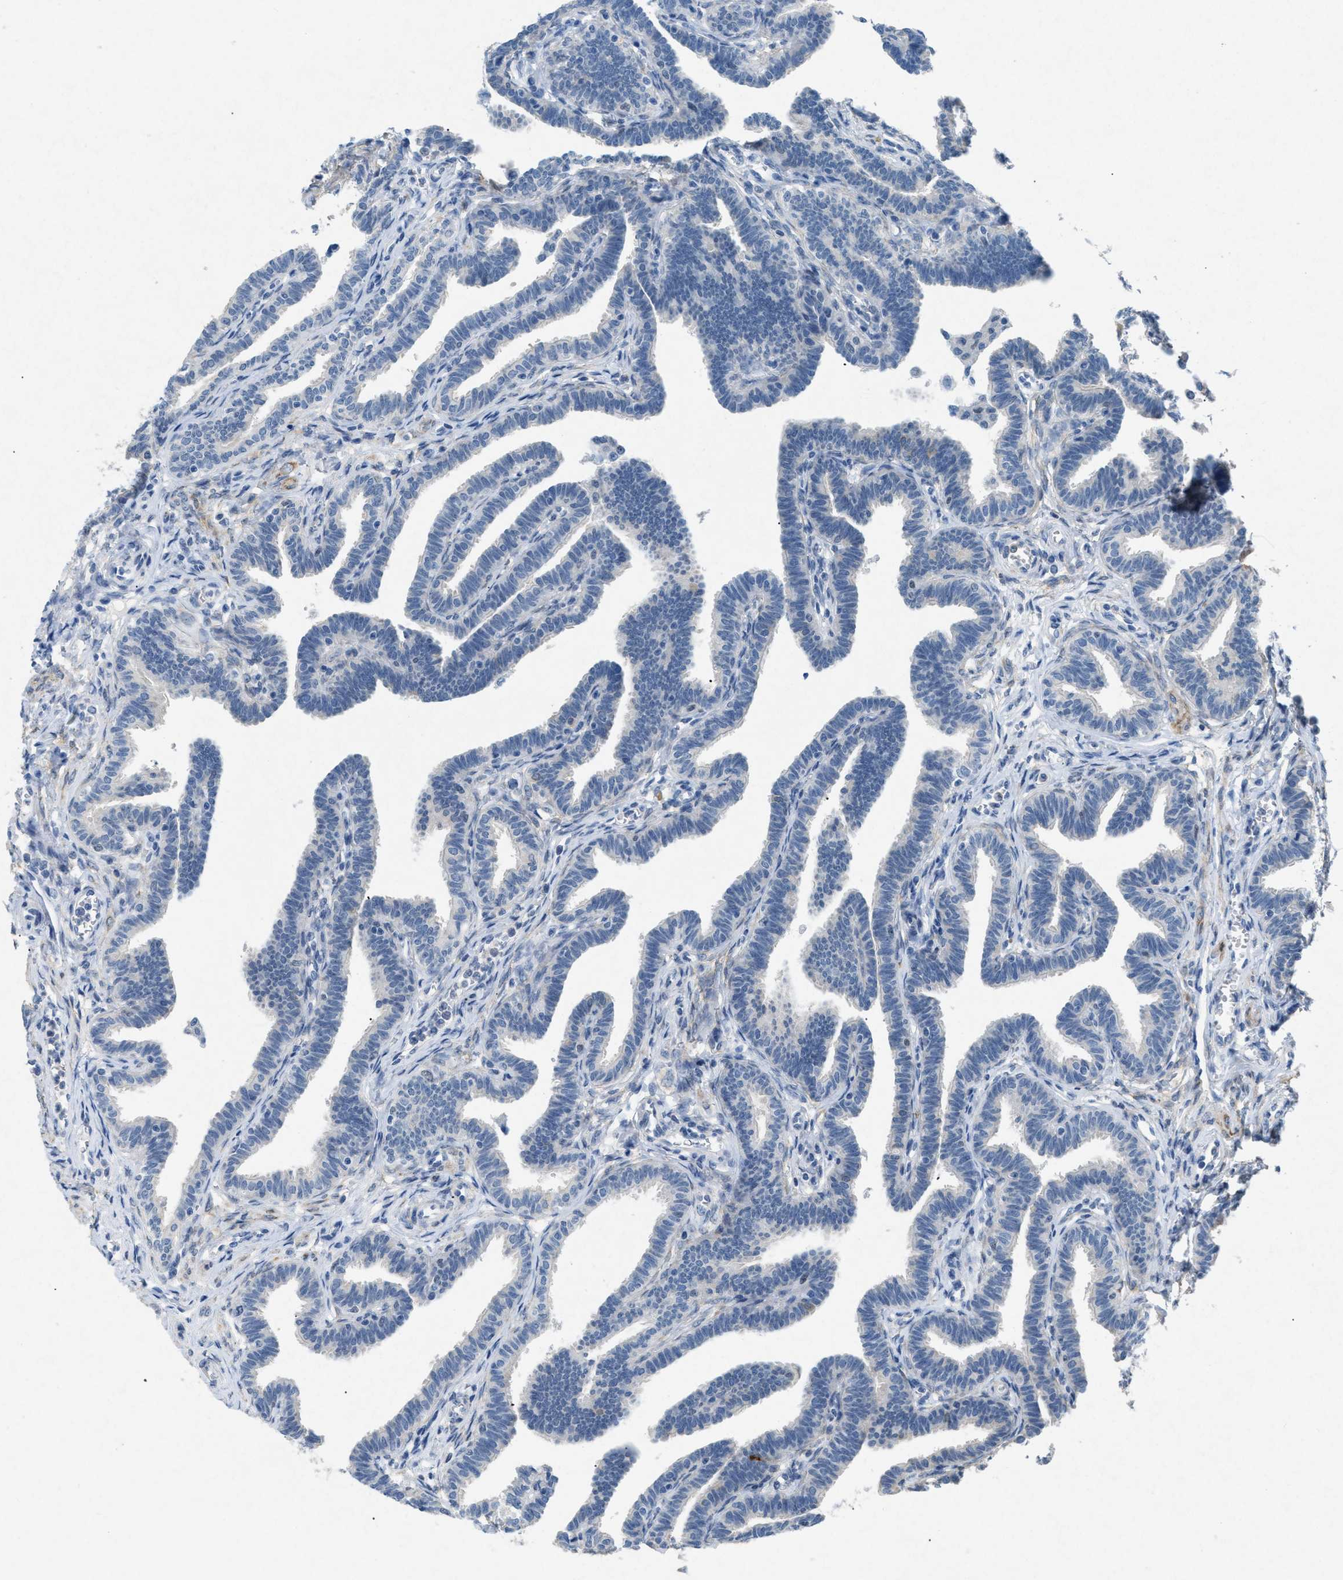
{"staining": {"intensity": "negative", "quantity": "none", "location": "none"}, "tissue": "fallopian tube", "cell_type": "Glandular cells", "image_type": "normal", "snomed": [{"axis": "morphology", "description": "Normal tissue, NOS"}, {"axis": "topography", "description": "Fallopian tube"}, {"axis": "topography", "description": "Ovary"}], "caption": "This is a photomicrograph of IHC staining of normal fallopian tube, which shows no expression in glandular cells.", "gene": "TASOR", "patient": {"sex": "female", "age": 23}}